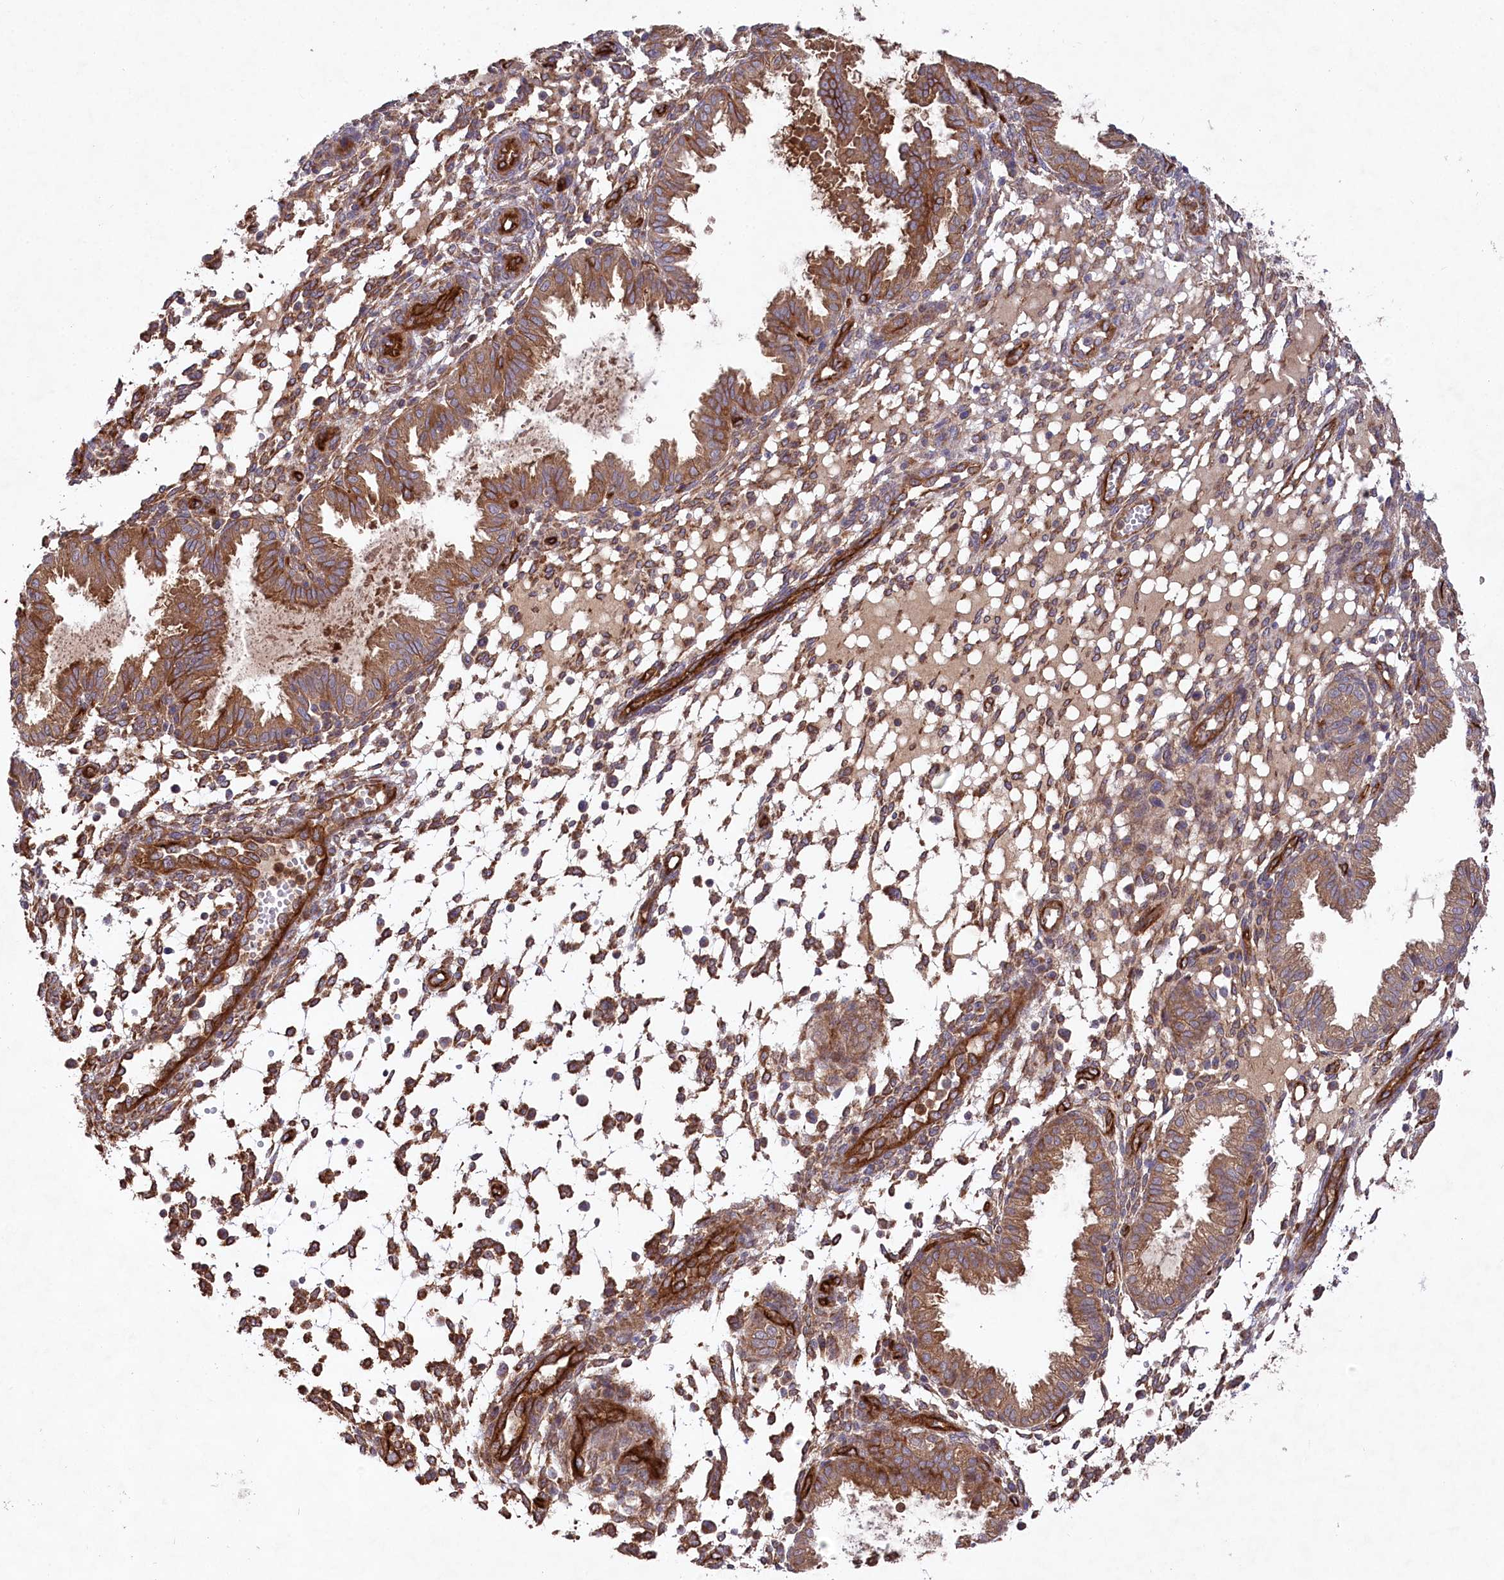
{"staining": {"intensity": "moderate", "quantity": "25%-75%", "location": "cytoplasmic/membranous"}, "tissue": "endometrium", "cell_type": "Cells in endometrial stroma", "image_type": "normal", "snomed": [{"axis": "morphology", "description": "Normal tissue, NOS"}, {"axis": "topography", "description": "Endometrium"}], "caption": "Immunohistochemical staining of normal human endometrium displays moderate cytoplasmic/membranous protein expression in about 25%-75% of cells in endometrial stroma.", "gene": "MTPAP", "patient": {"sex": "female", "age": 33}}